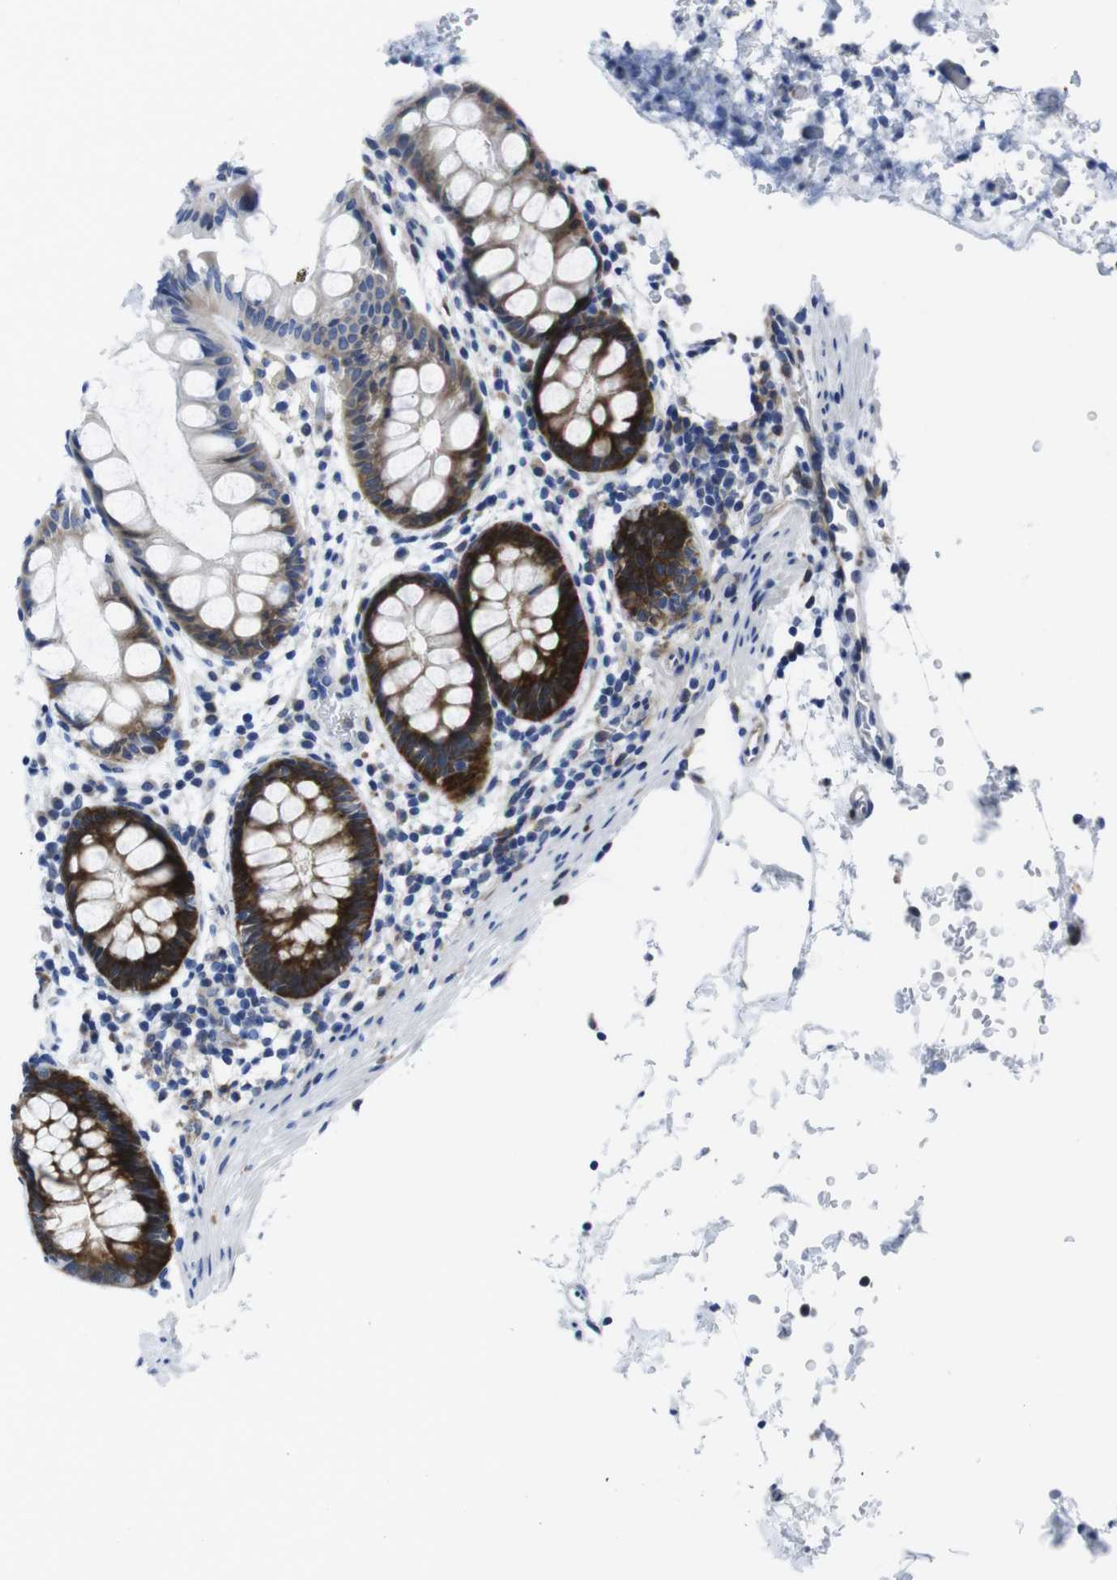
{"staining": {"intensity": "strong", "quantity": ">75%", "location": "cytoplasmic/membranous"}, "tissue": "rectum", "cell_type": "Glandular cells", "image_type": "normal", "snomed": [{"axis": "morphology", "description": "Normal tissue, NOS"}, {"axis": "topography", "description": "Rectum"}], "caption": "Immunohistochemistry histopathology image of benign human rectum stained for a protein (brown), which exhibits high levels of strong cytoplasmic/membranous positivity in approximately >75% of glandular cells.", "gene": "EIF4A1", "patient": {"sex": "female", "age": 24}}